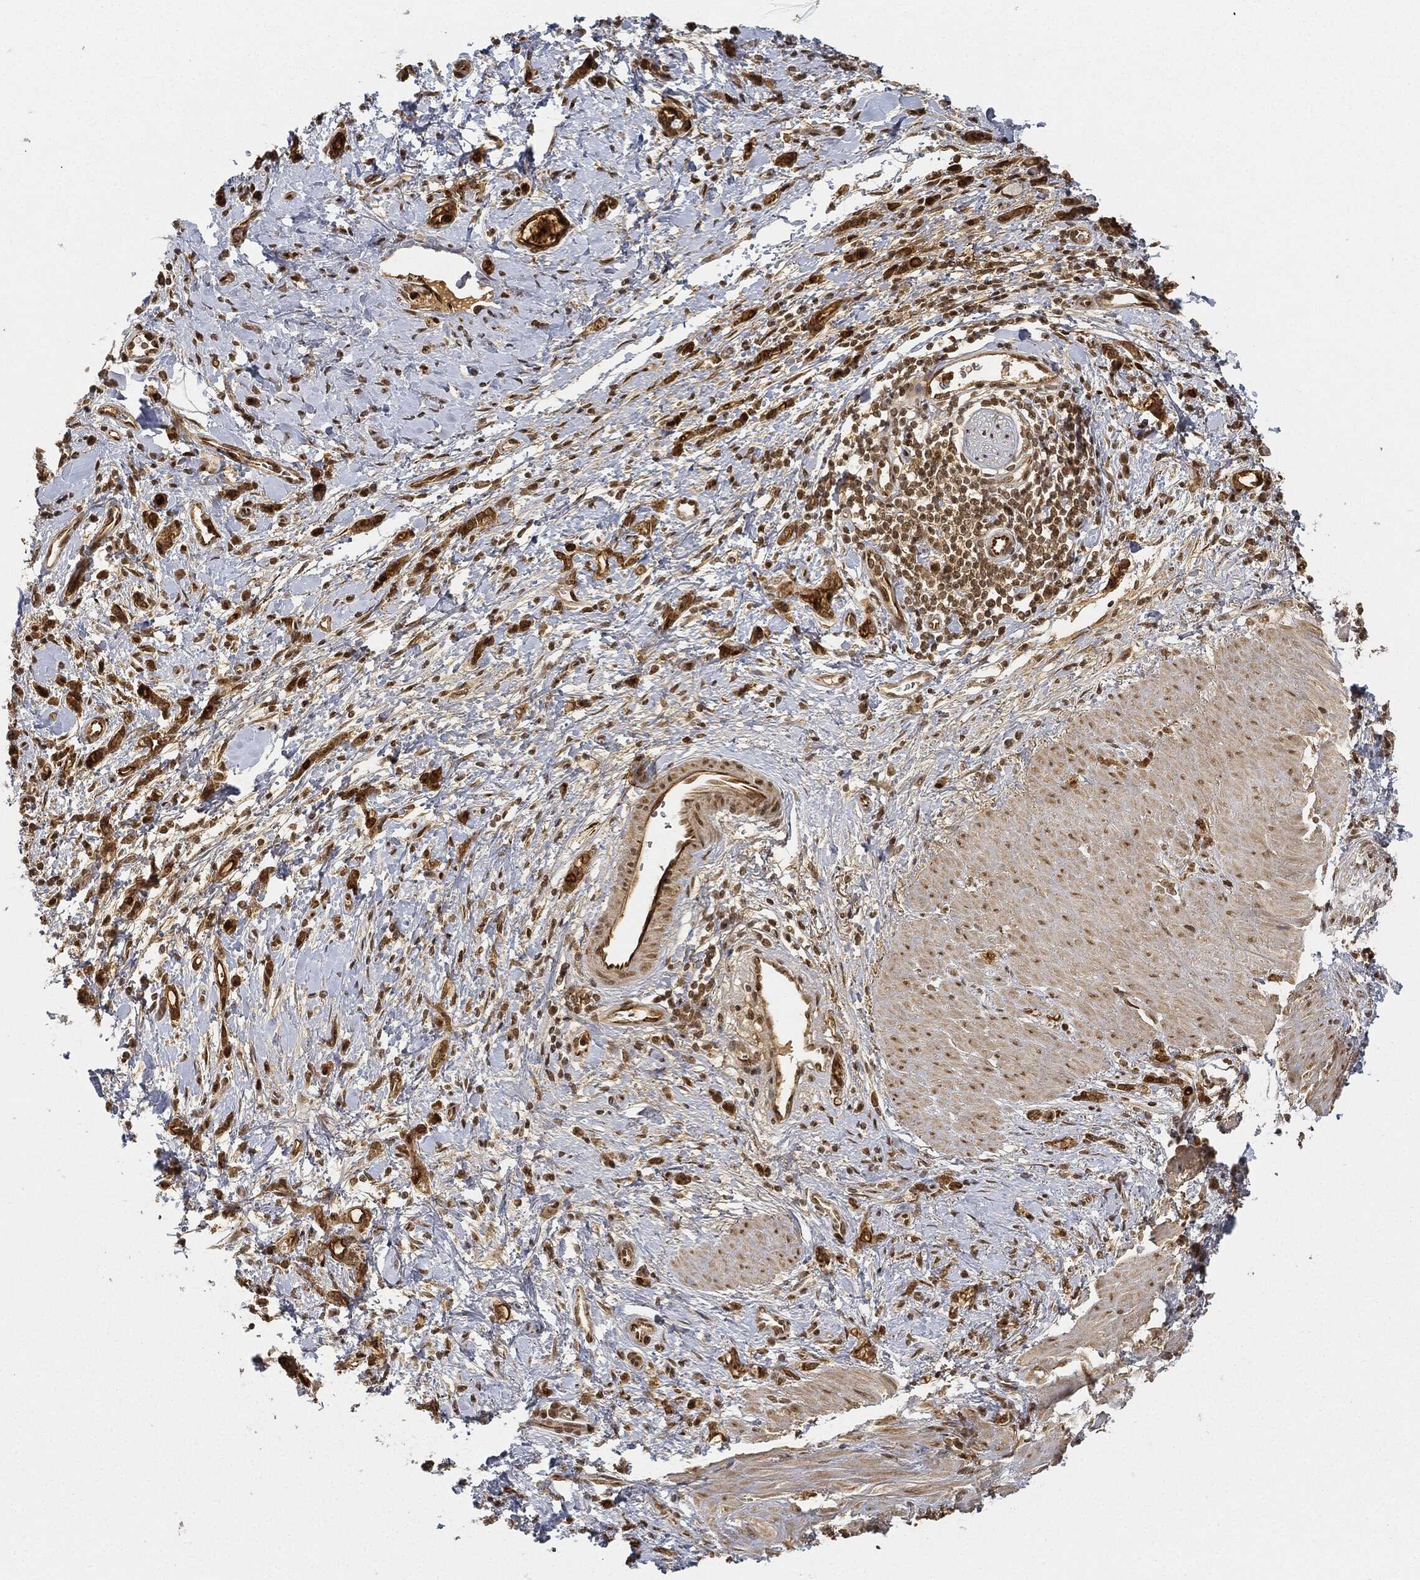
{"staining": {"intensity": "strong", "quantity": ">75%", "location": "cytoplasmic/membranous,nuclear"}, "tissue": "stomach cancer", "cell_type": "Tumor cells", "image_type": "cancer", "snomed": [{"axis": "morphology", "description": "Normal tissue, NOS"}, {"axis": "morphology", "description": "Adenocarcinoma, NOS"}, {"axis": "topography", "description": "Stomach"}], "caption": "Protein expression analysis of adenocarcinoma (stomach) shows strong cytoplasmic/membranous and nuclear staining in approximately >75% of tumor cells.", "gene": "CIB1", "patient": {"sex": "male", "age": 67}}